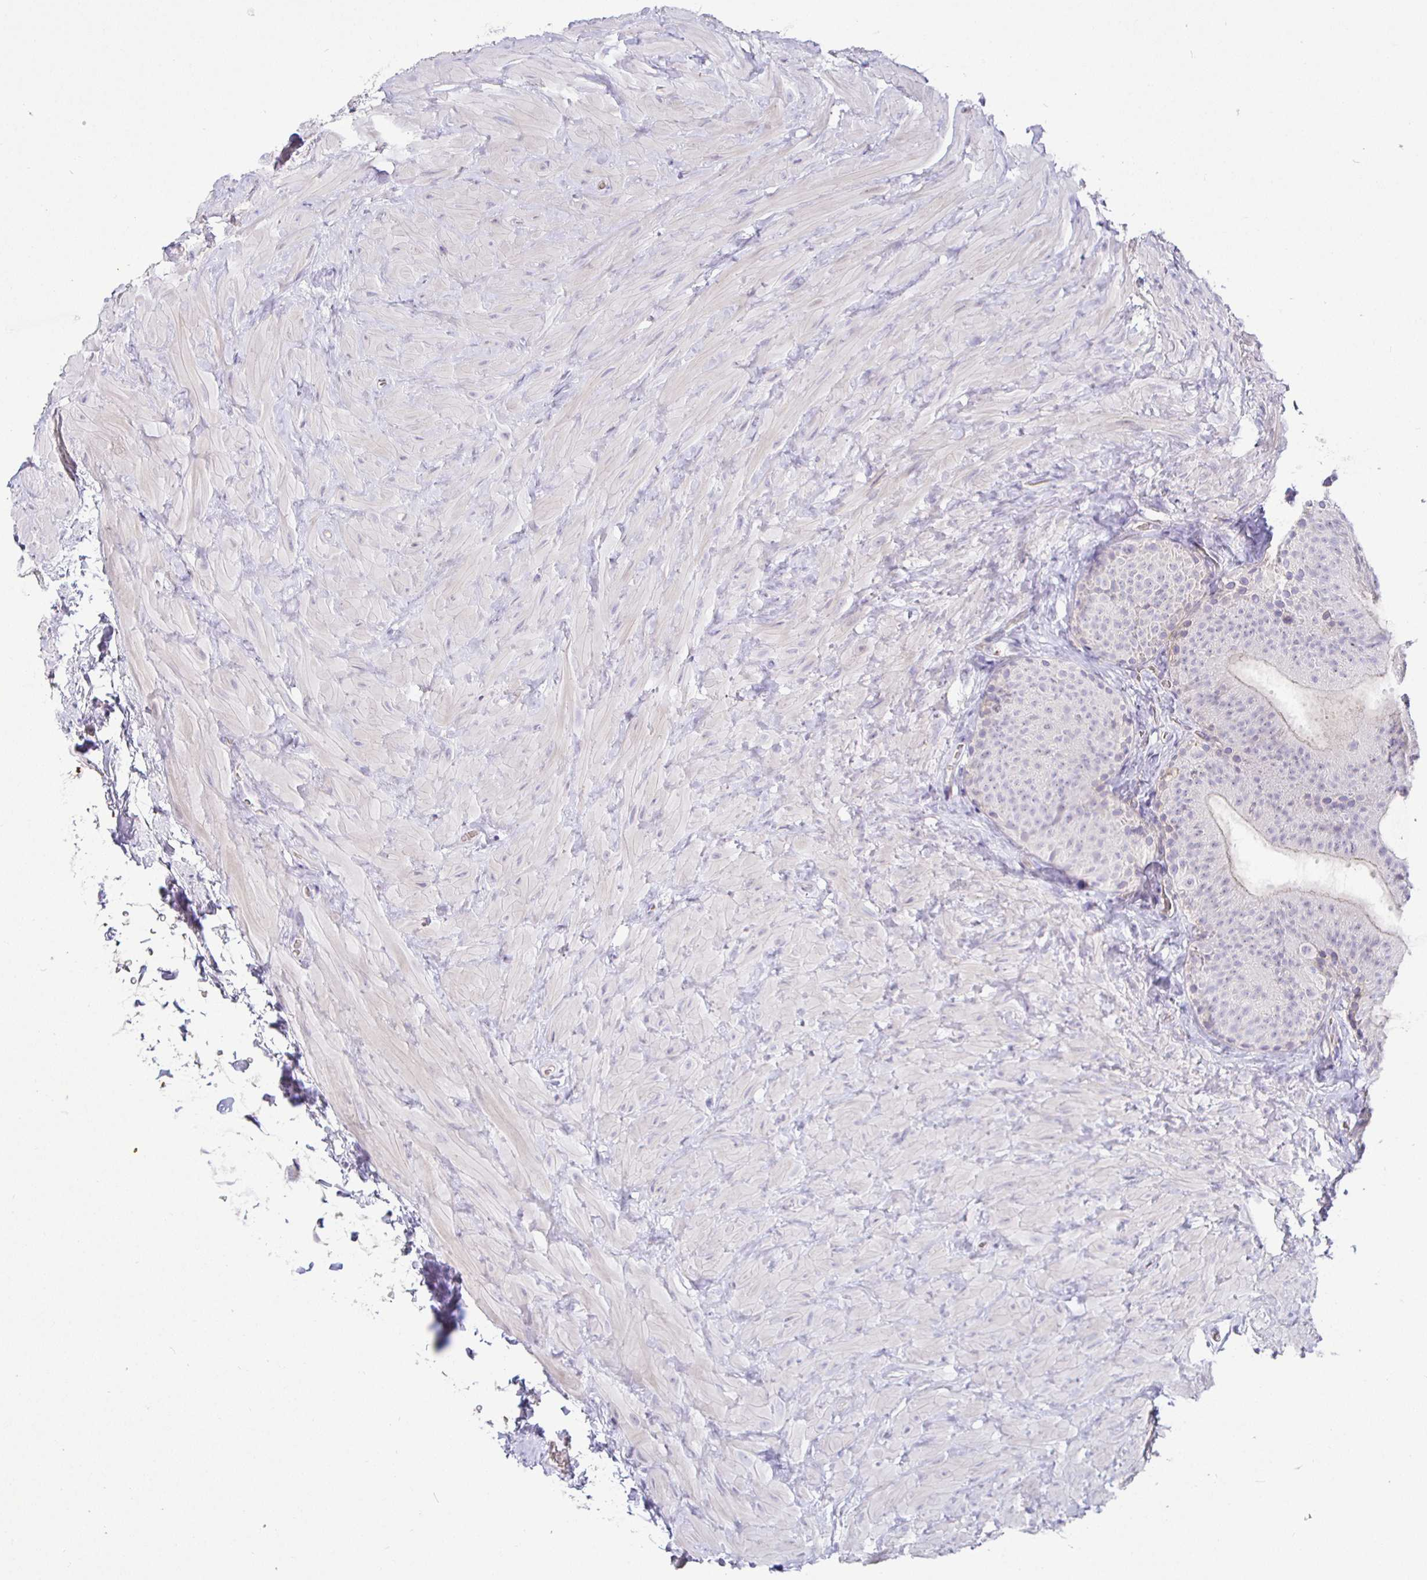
{"staining": {"intensity": "negative", "quantity": "none", "location": "none"}, "tissue": "epididymis", "cell_type": "Glandular cells", "image_type": "normal", "snomed": [{"axis": "morphology", "description": "Normal tissue, NOS"}, {"axis": "topography", "description": "Epididymis, spermatic cord, NOS"}, {"axis": "topography", "description": "Epididymis"}], "caption": "The histopathology image exhibits no staining of glandular cells in benign epididymis.", "gene": "SIRPA", "patient": {"sex": "male", "age": 31}}